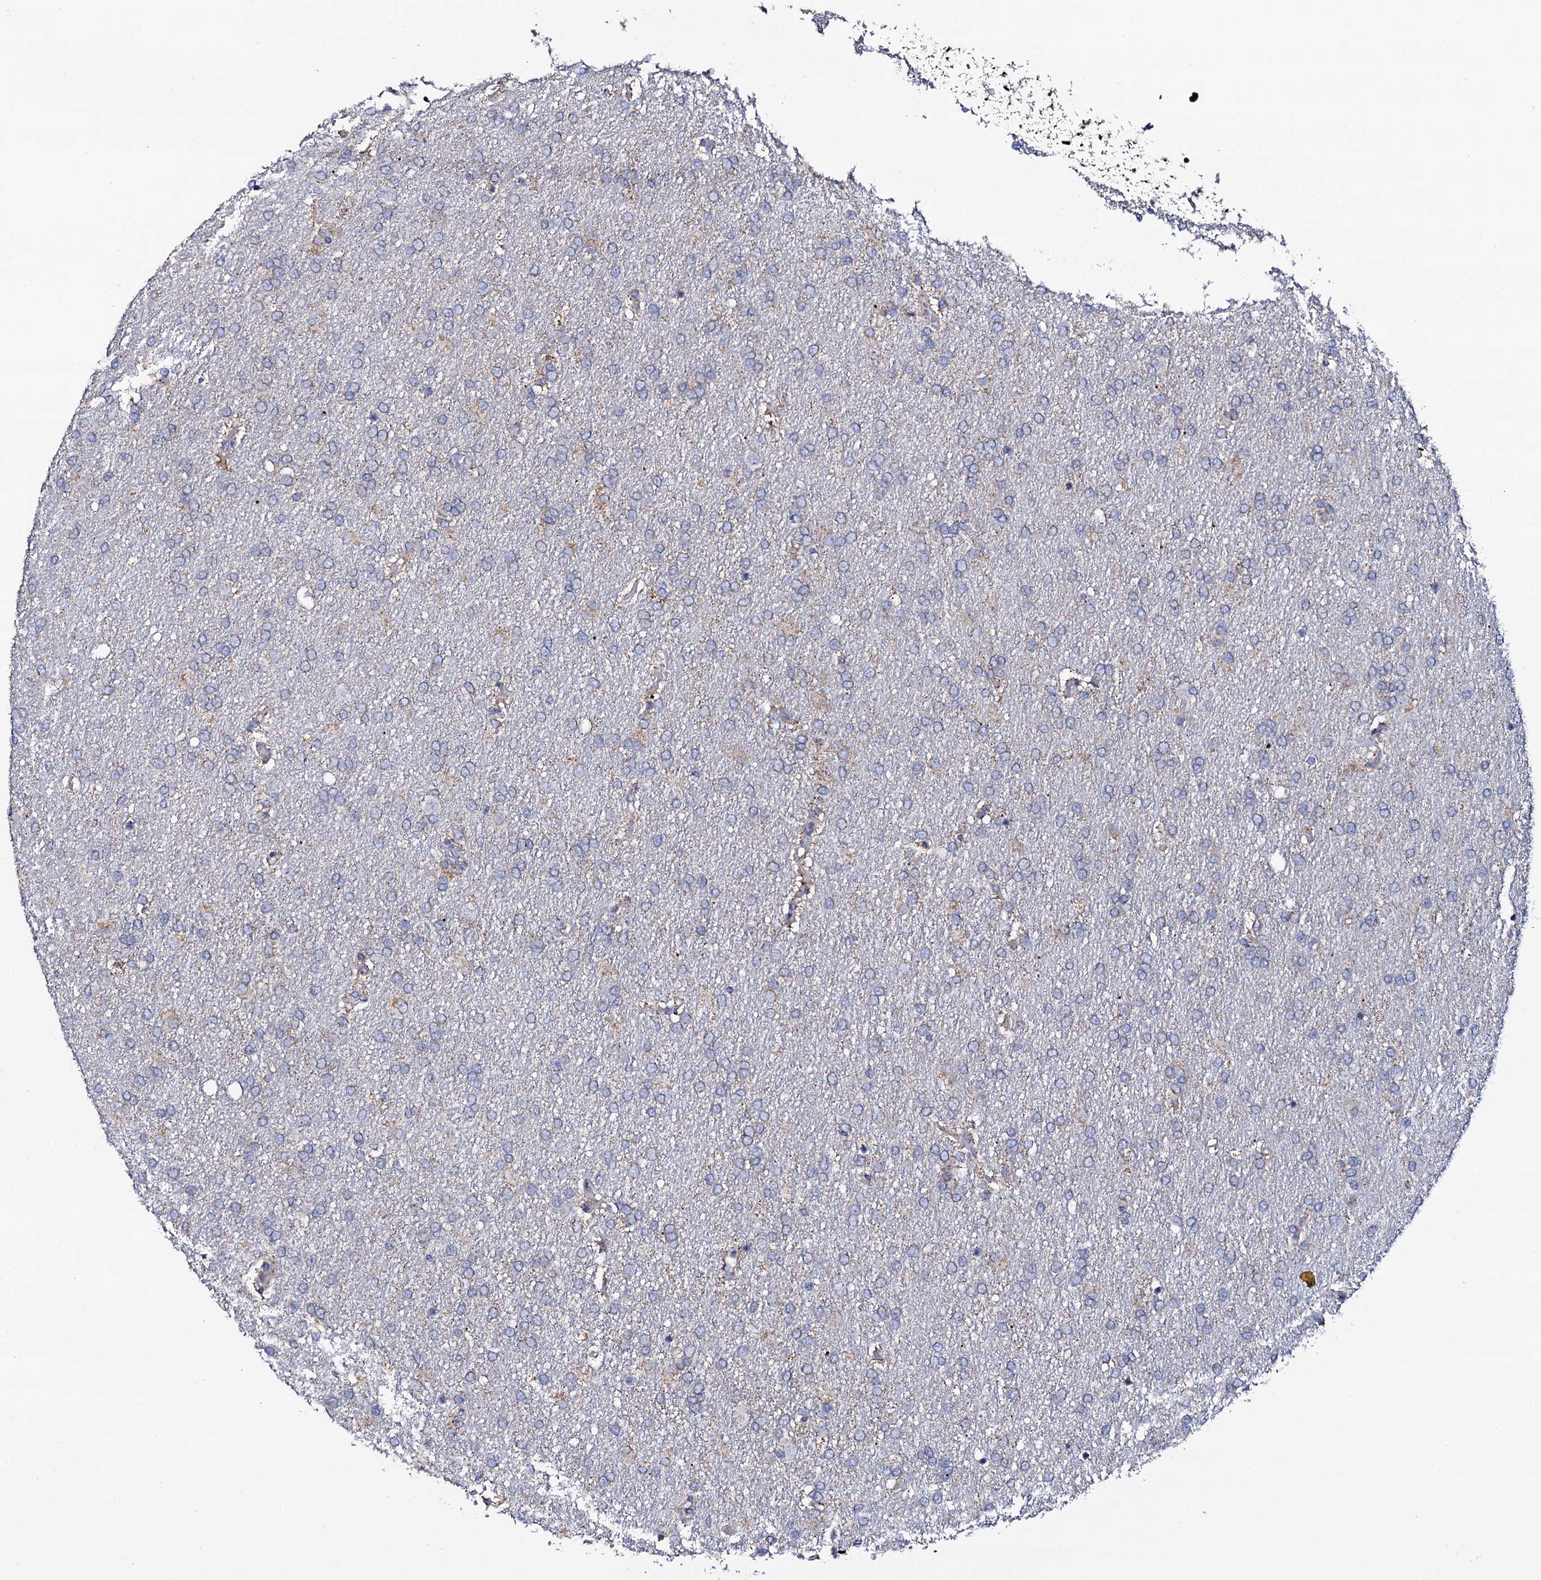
{"staining": {"intensity": "negative", "quantity": "none", "location": "none"}, "tissue": "glioma", "cell_type": "Tumor cells", "image_type": "cancer", "snomed": [{"axis": "morphology", "description": "Glioma, malignant, High grade"}, {"axis": "topography", "description": "Brain"}], "caption": "This image is of high-grade glioma (malignant) stained with IHC to label a protein in brown with the nuclei are counter-stained blue. There is no positivity in tumor cells. (Stains: DAB immunohistochemistry with hematoxylin counter stain, Microscopy: brightfield microscopy at high magnification).", "gene": "TCAF2", "patient": {"sex": "male", "age": 72}}